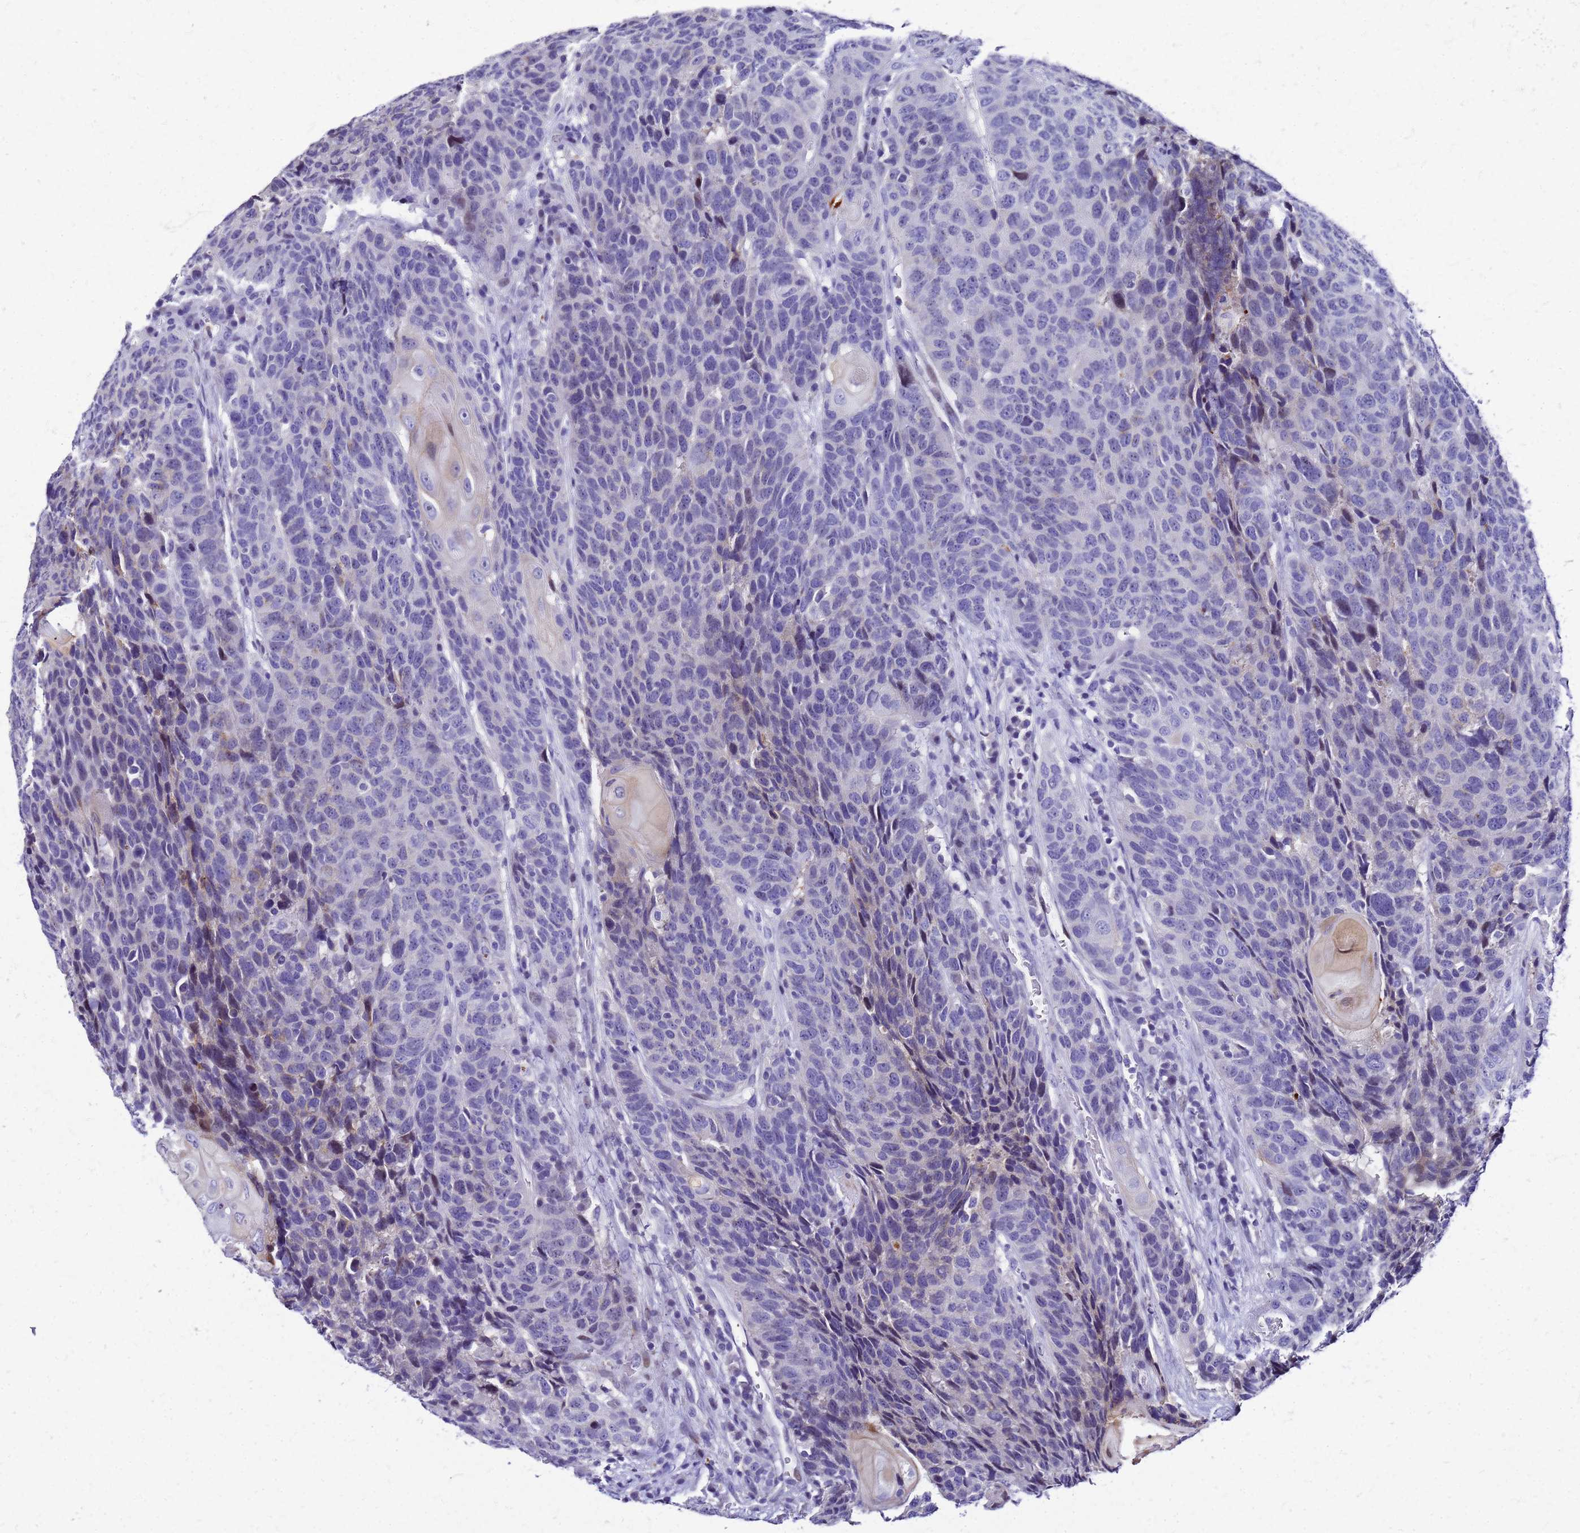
{"staining": {"intensity": "moderate", "quantity": "<25%", "location": "nuclear"}, "tissue": "head and neck cancer", "cell_type": "Tumor cells", "image_type": "cancer", "snomed": [{"axis": "morphology", "description": "Squamous cell carcinoma, NOS"}, {"axis": "topography", "description": "Head-Neck"}], "caption": "Immunohistochemistry histopathology image of head and neck squamous cell carcinoma stained for a protein (brown), which reveals low levels of moderate nuclear positivity in about <25% of tumor cells.", "gene": "SMIM21", "patient": {"sex": "male", "age": 66}}